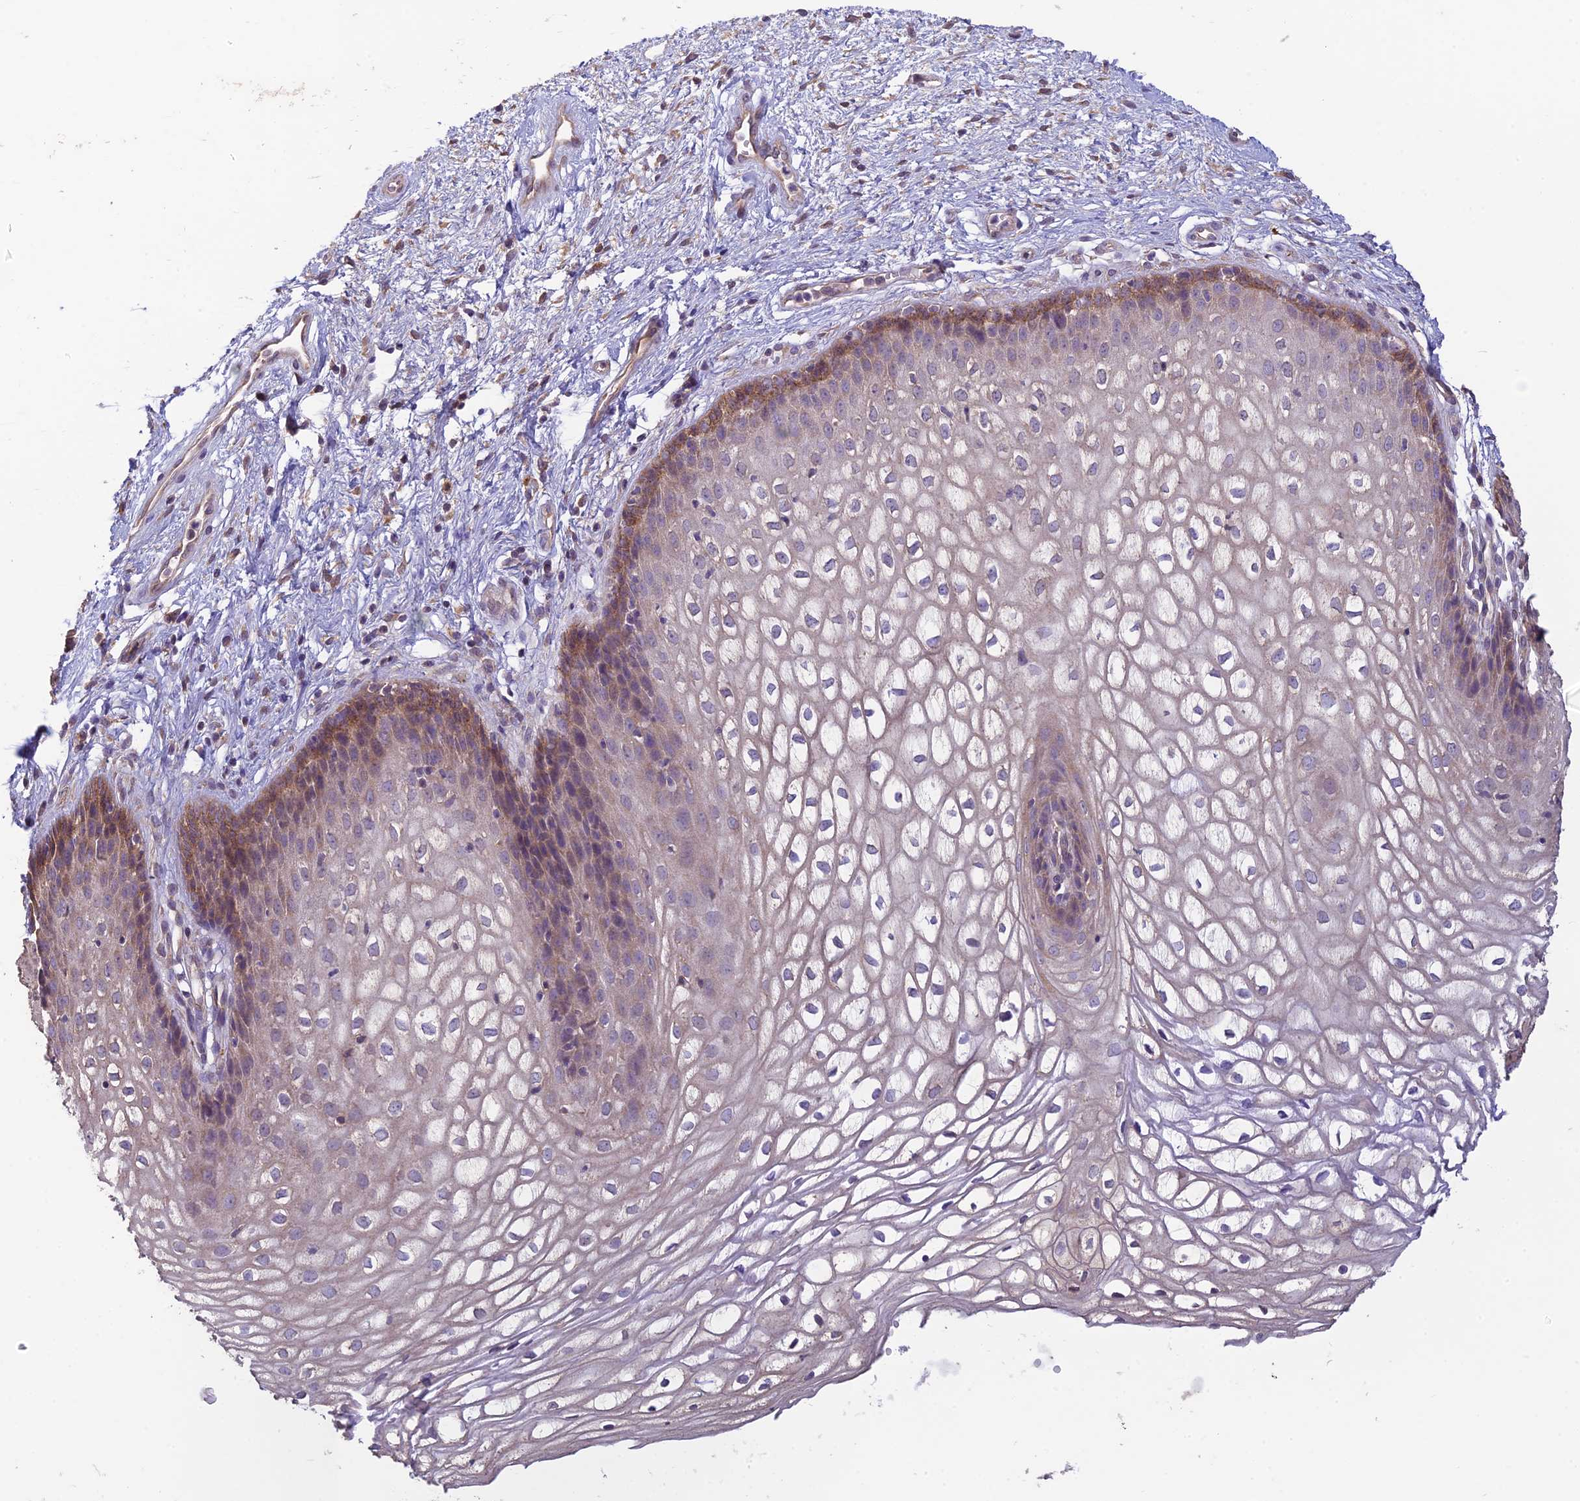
{"staining": {"intensity": "moderate", "quantity": "25%-75%", "location": "cytoplasmic/membranous"}, "tissue": "vagina", "cell_type": "Squamous epithelial cells", "image_type": "normal", "snomed": [{"axis": "morphology", "description": "Normal tissue, NOS"}, {"axis": "topography", "description": "Vagina"}], "caption": "Protein staining of unremarkable vagina reveals moderate cytoplasmic/membranous staining in about 25%-75% of squamous epithelial cells.", "gene": "MRNIP", "patient": {"sex": "female", "age": 34}}